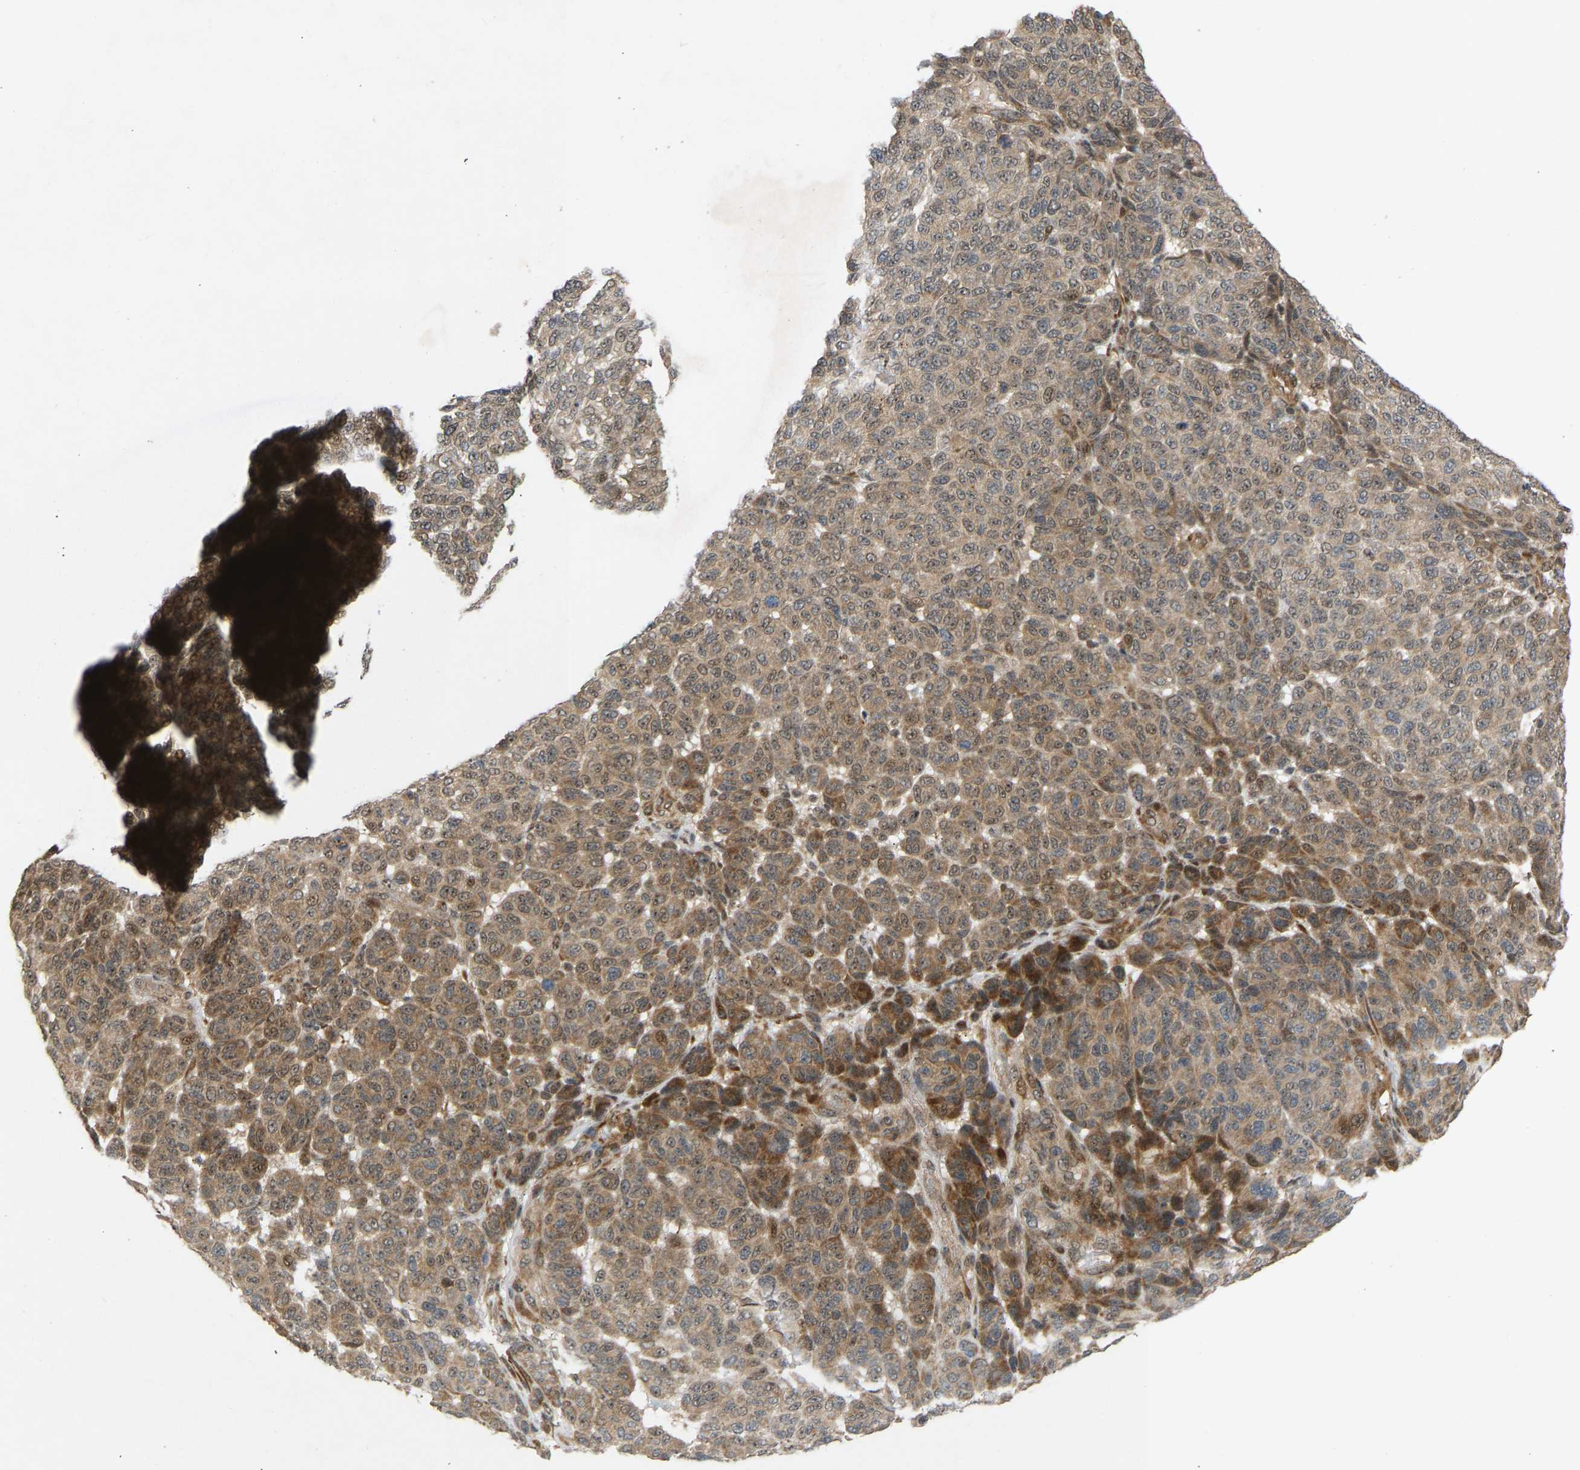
{"staining": {"intensity": "moderate", "quantity": ">75%", "location": "cytoplasmic/membranous,nuclear"}, "tissue": "melanoma", "cell_type": "Tumor cells", "image_type": "cancer", "snomed": [{"axis": "morphology", "description": "Malignant melanoma, NOS"}, {"axis": "topography", "description": "Skin"}], "caption": "A medium amount of moderate cytoplasmic/membranous and nuclear positivity is present in about >75% of tumor cells in melanoma tissue.", "gene": "BAG1", "patient": {"sex": "male", "age": 59}}